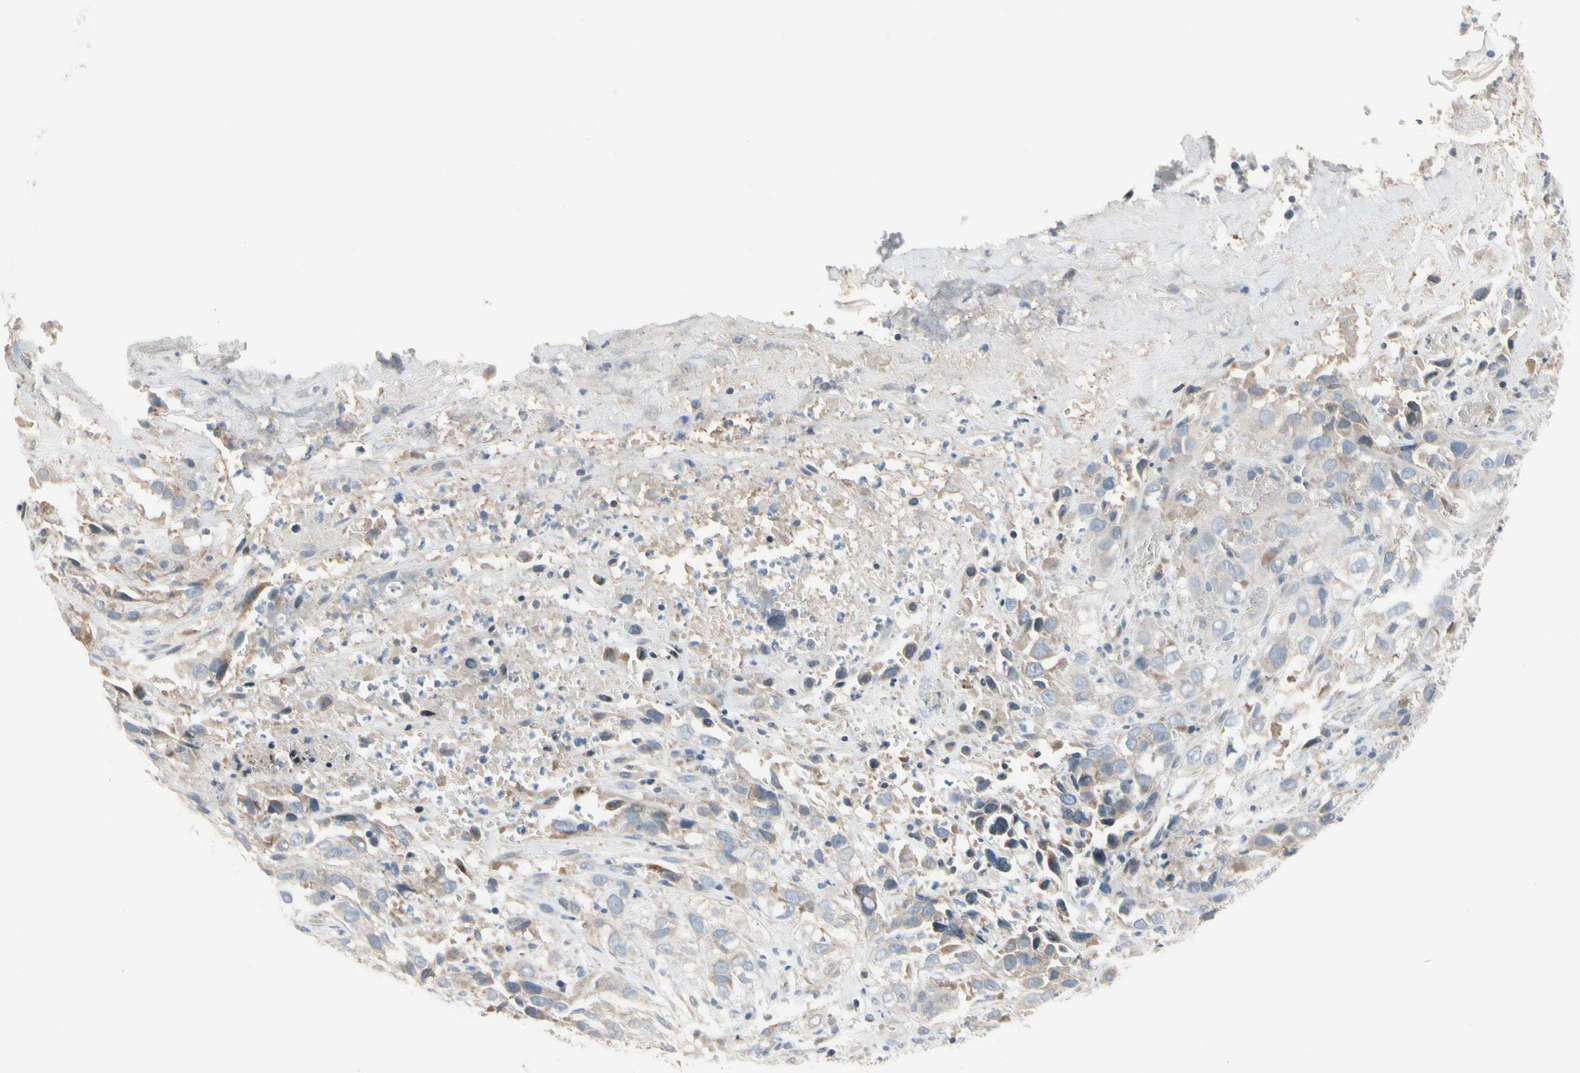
{"staining": {"intensity": "weak", "quantity": "<25%", "location": "cytoplasmic/membranous"}, "tissue": "cervical cancer", "cell_type": "Tumor cells", "image_type": "cancer", "snomed": [{"axis": "morphology", "description": "Squamous cell carcinoma, NOS"}, {"axis": "topography", "description": "Cervix"}], "caption": "Immunohistochemistry of human cervical squamous cell carcinoma shows no staining in tumor cells.", "gene": "PIP5K1B", "patient": {"sex": "female", "age": 32}}